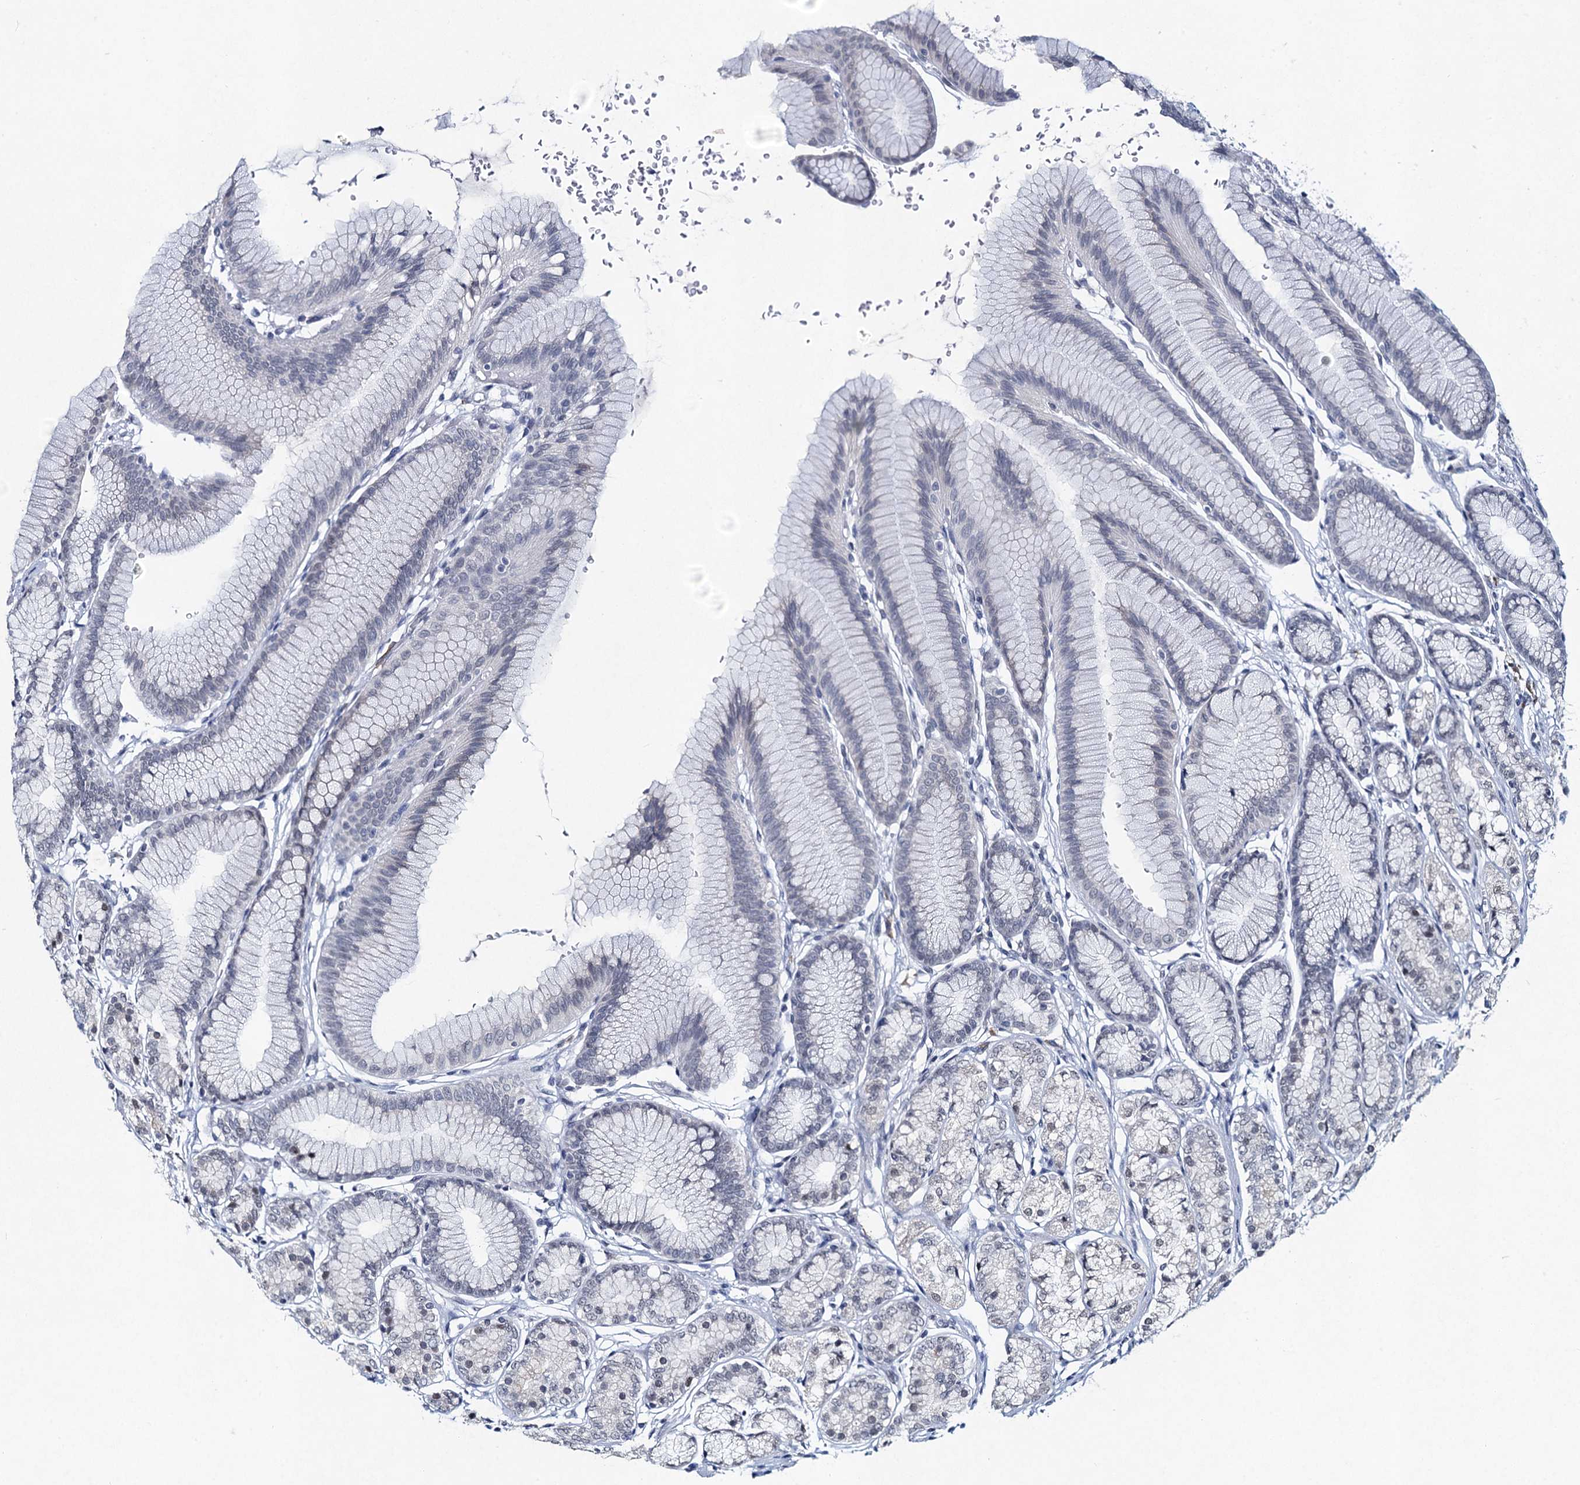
{"staining": {"intensity": "negative", "quantity": "none", "location": "none"}, "tissue": "stomach", "cell_type": "Glandular cells", "image_type": "normal", "snomed": [{"axis": "morphology", "description": "Normal tissue, NOS"}, {"axis": "morphology", "description": "Adenocarcinoma, NOS"}, {"axis": "morphology", "description": "Adenocarcinoma, High grade"}, {"axis": "topography", "description": "Stomach, upper"}, {"axis": "topography", "description": "Stomach"}], "caption": "Benign stomach was stained to show a protein in brown. There is no significant positivity in glandular cells. Nuclei are stained in blue.", "gene": "ENSG00000230707", "patient": {"sex": "female", "age": 65}}